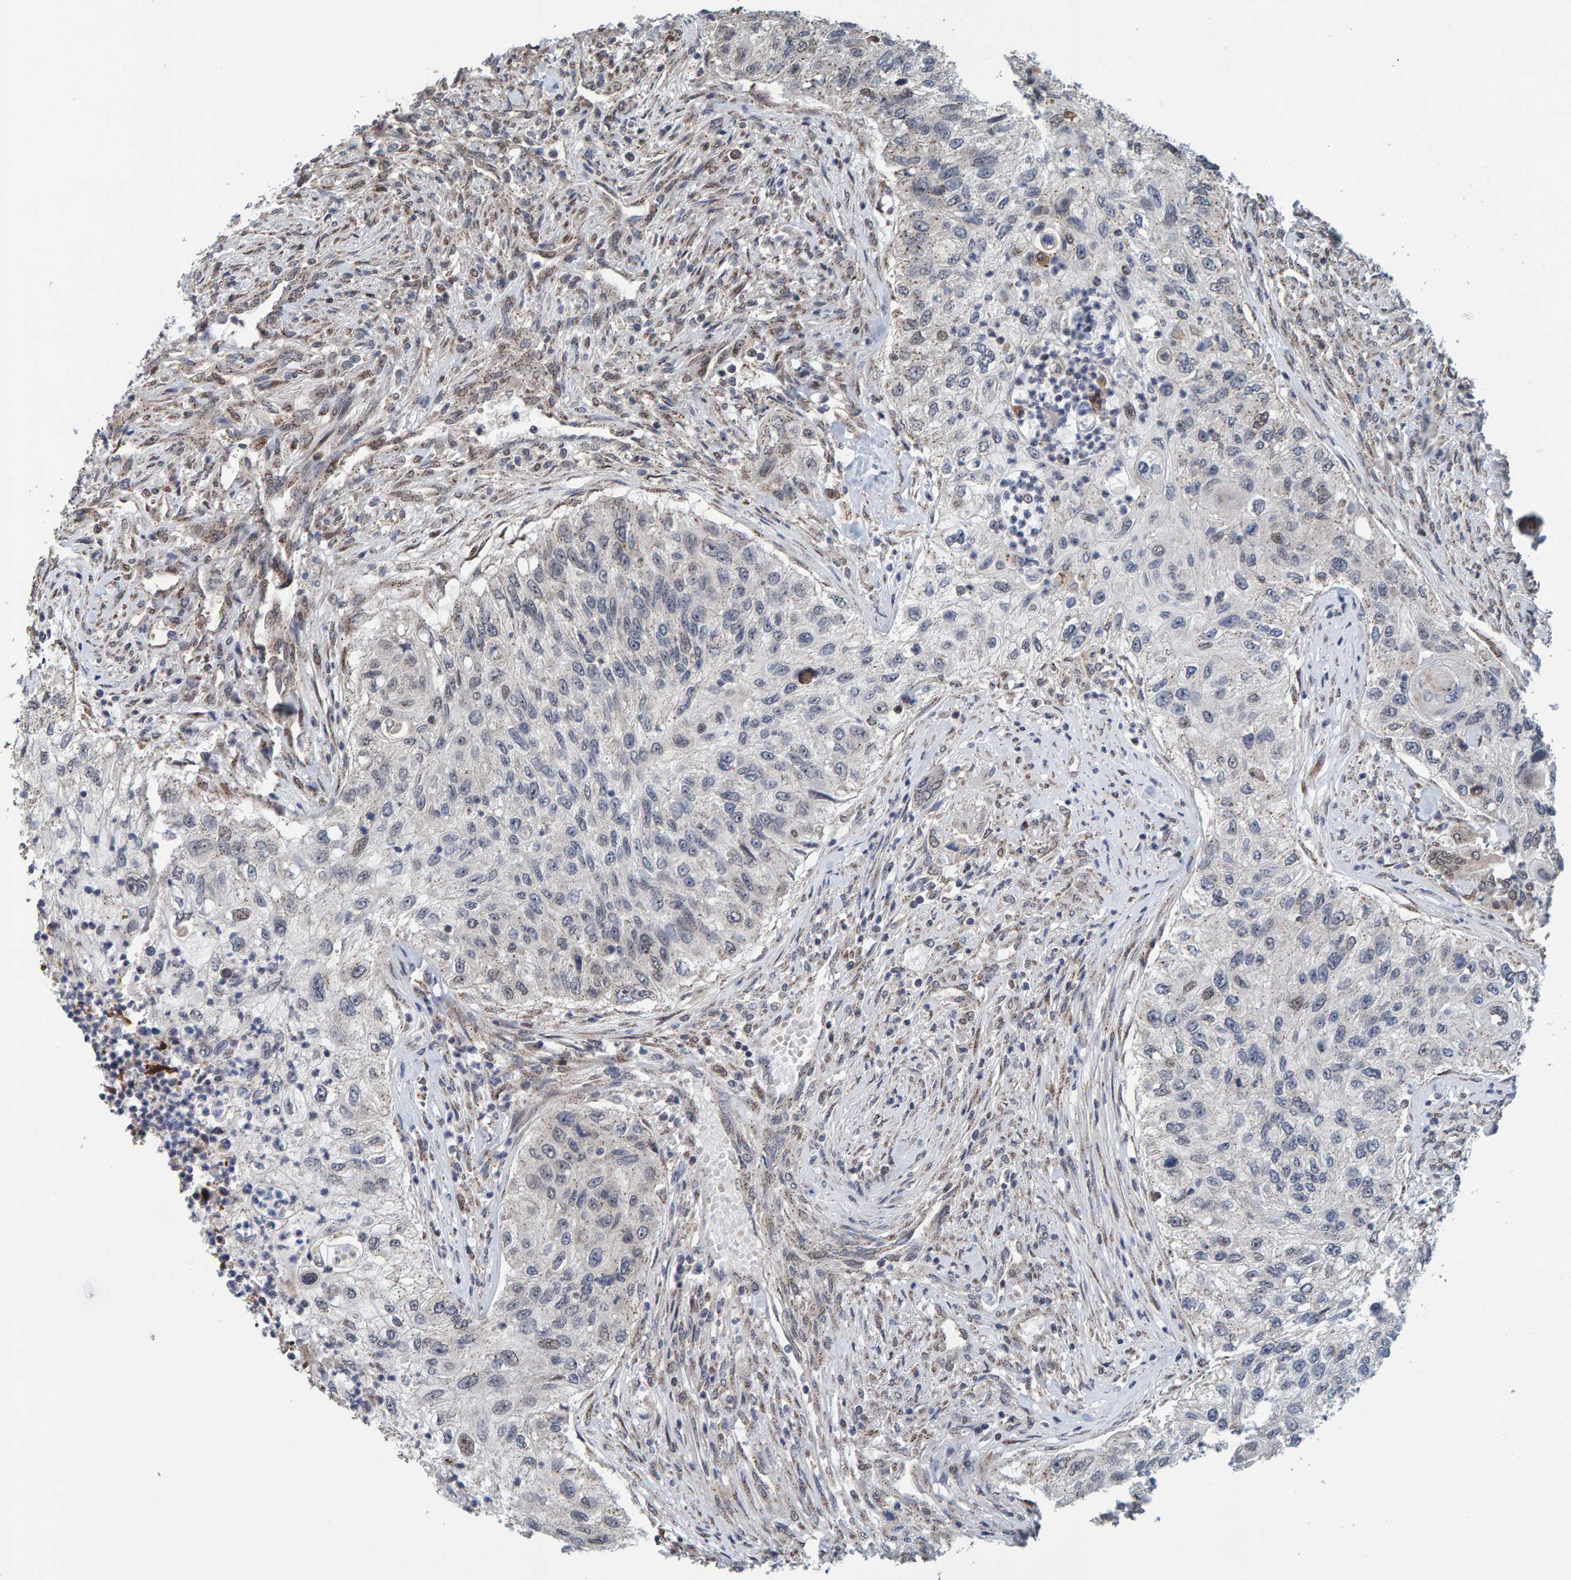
{"staining": {"intensity": "weak", "quantity": "<25%", "location": "nuclear"}, "tissue": "urothelial cancer", "cell_type": "Tumor cells", "image_type": "cancer", "snomed": [{"axis": "morphology", "description": "Urothelial carcinoma, High grade"}, {"axis": "topography", "description": "Urinary bladder"}], "caption": "Immunohistochemistry image of urothelial cancer stained for a protein (brown), which exhibits no staining in tumor cells. (DAB (3,3'-diaminobenzidine) IHC with hematoxylin counter stain).", "gene": "CCDC25", "patient": {"sex": "female", "age": 60}}